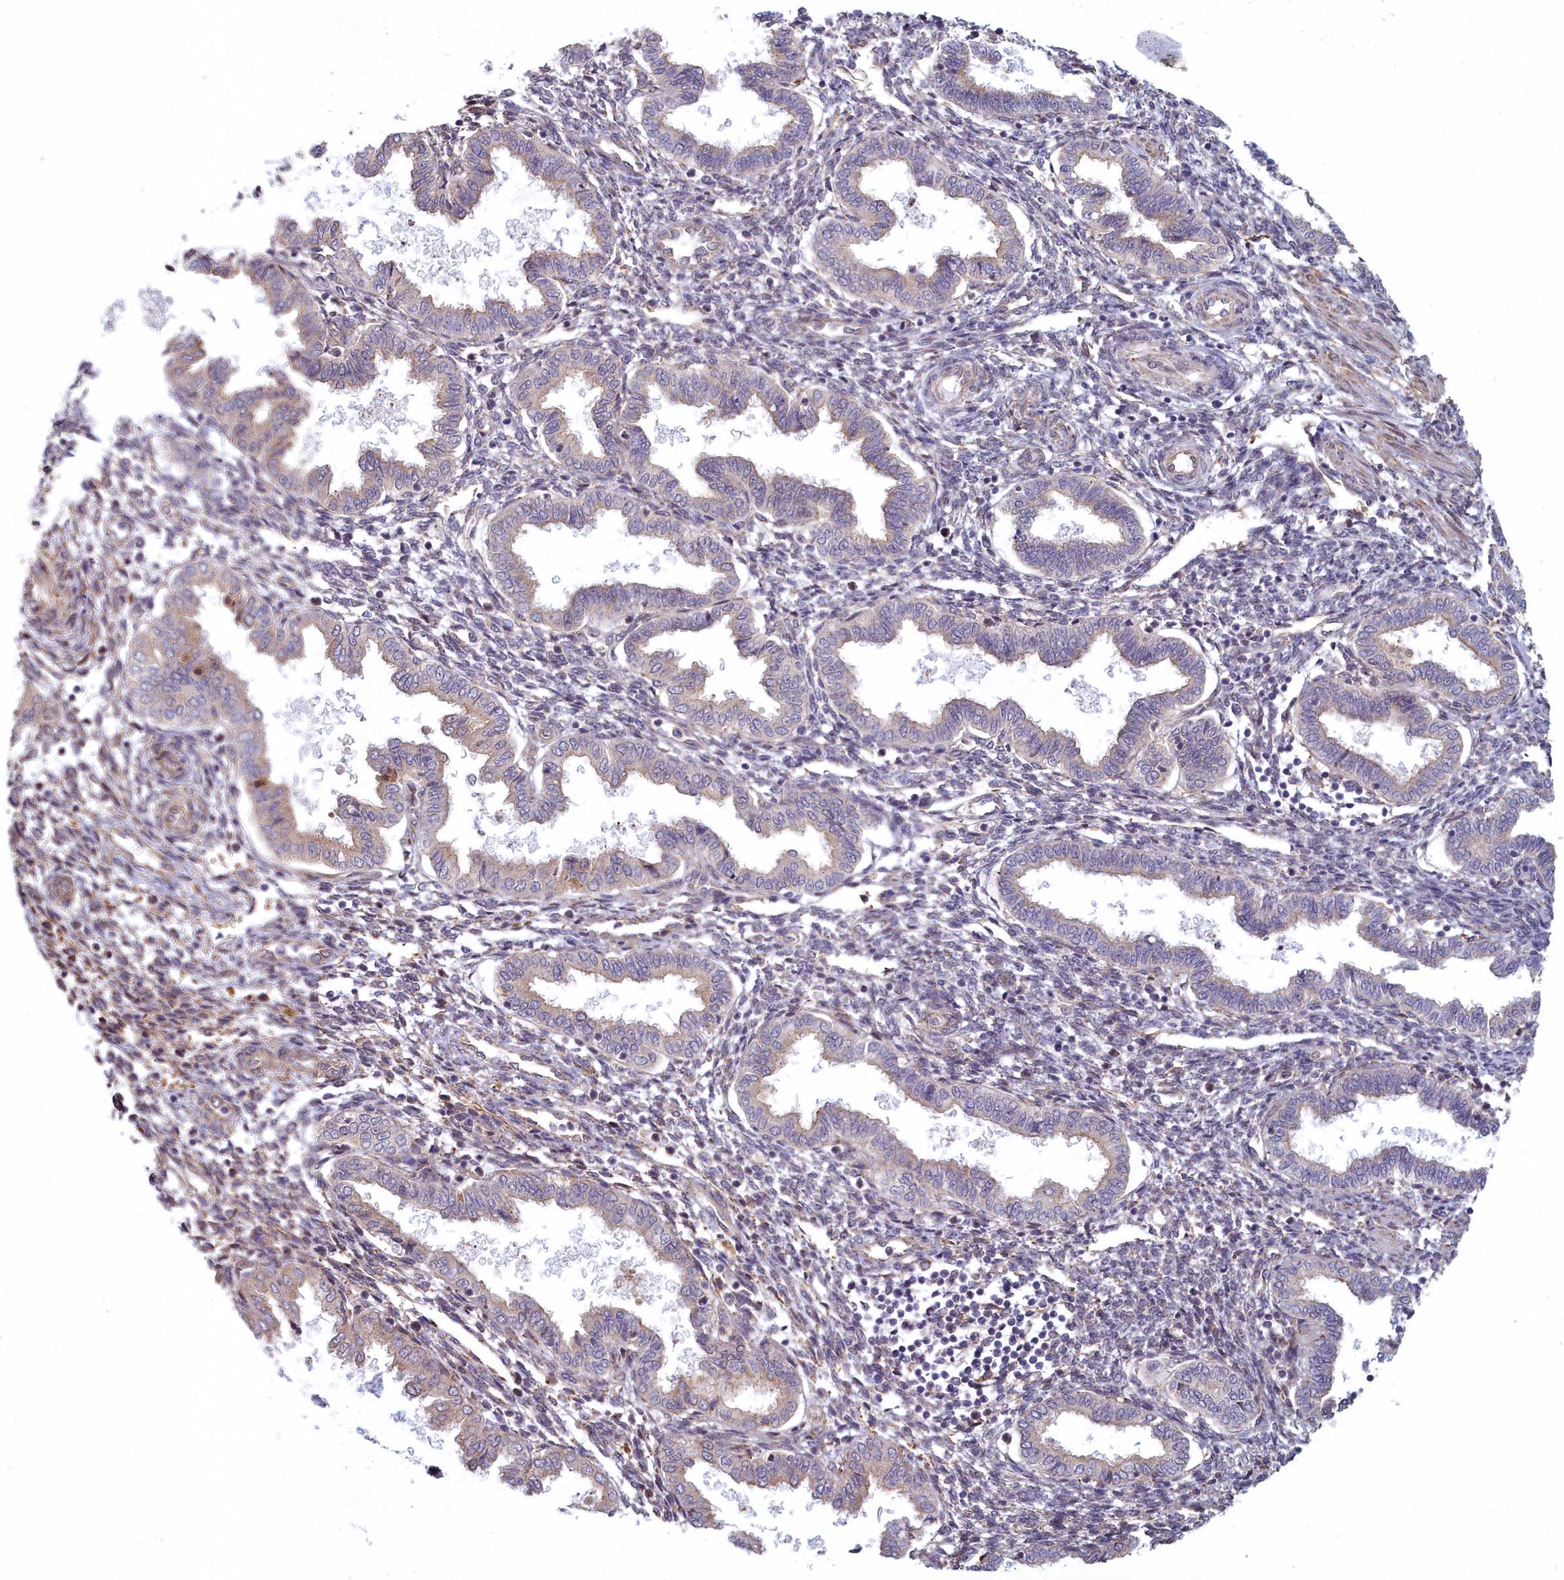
{"staining": {"intensity": "weak", "quantity": "25%-75%", "location": "cytoplasmic/membranous"}, "tissue": "endometrium", "cell_type": "Cells in endometrial stroma", "image_type": "normal", "snomed": [{"axis": "morphology", "description": "Normal tissue, NOS"}, {"axis": "topography", "description": "Endometrium"}], "caption": "Protein expression analysis of benign human endometrium reveals weak cytoplasmic/membranous staining in approximately 25%-75% of cells in endometrial stroma.", "gene": "MAK16", "patient": {"sex": "female", "age": 33}}